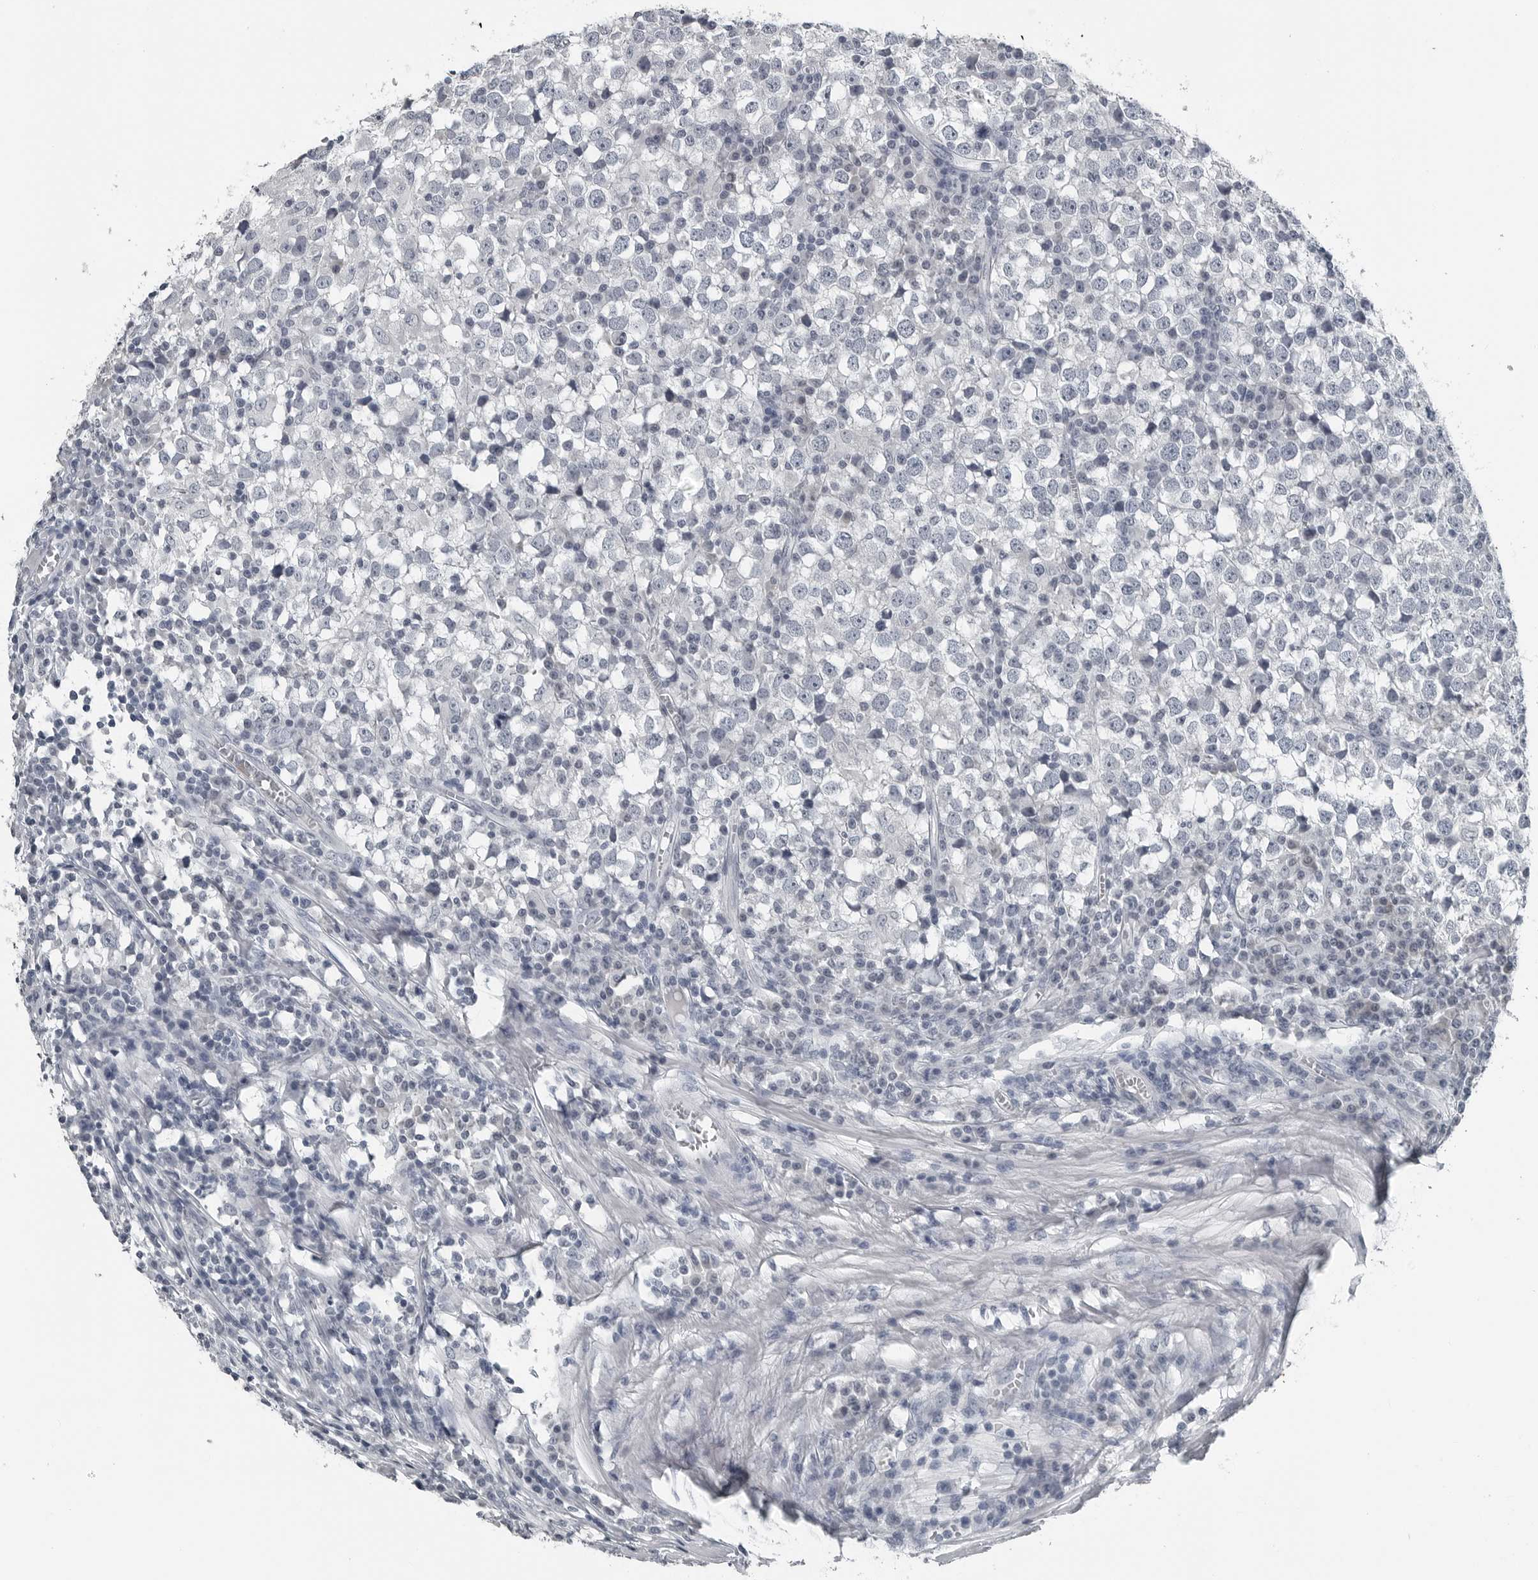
{"staining": {"intensity": "negative", "quantity": "none", "location": "none"}, "tissue": "testis cancer", "cell_type": "Tumor cells", "image_type": "cancer", "snomed": [{"axis": "morphology", "description": "Seminoma, NOS"}, {"axis": "topography", "description": "Testis"}], "caption": "An IHC image of seminoma (testis) is shown. There is no staining in tumor cells of seminoma (testis).", "gene": "SPINK1", "patient": {"sex": "male", "age": 65}}